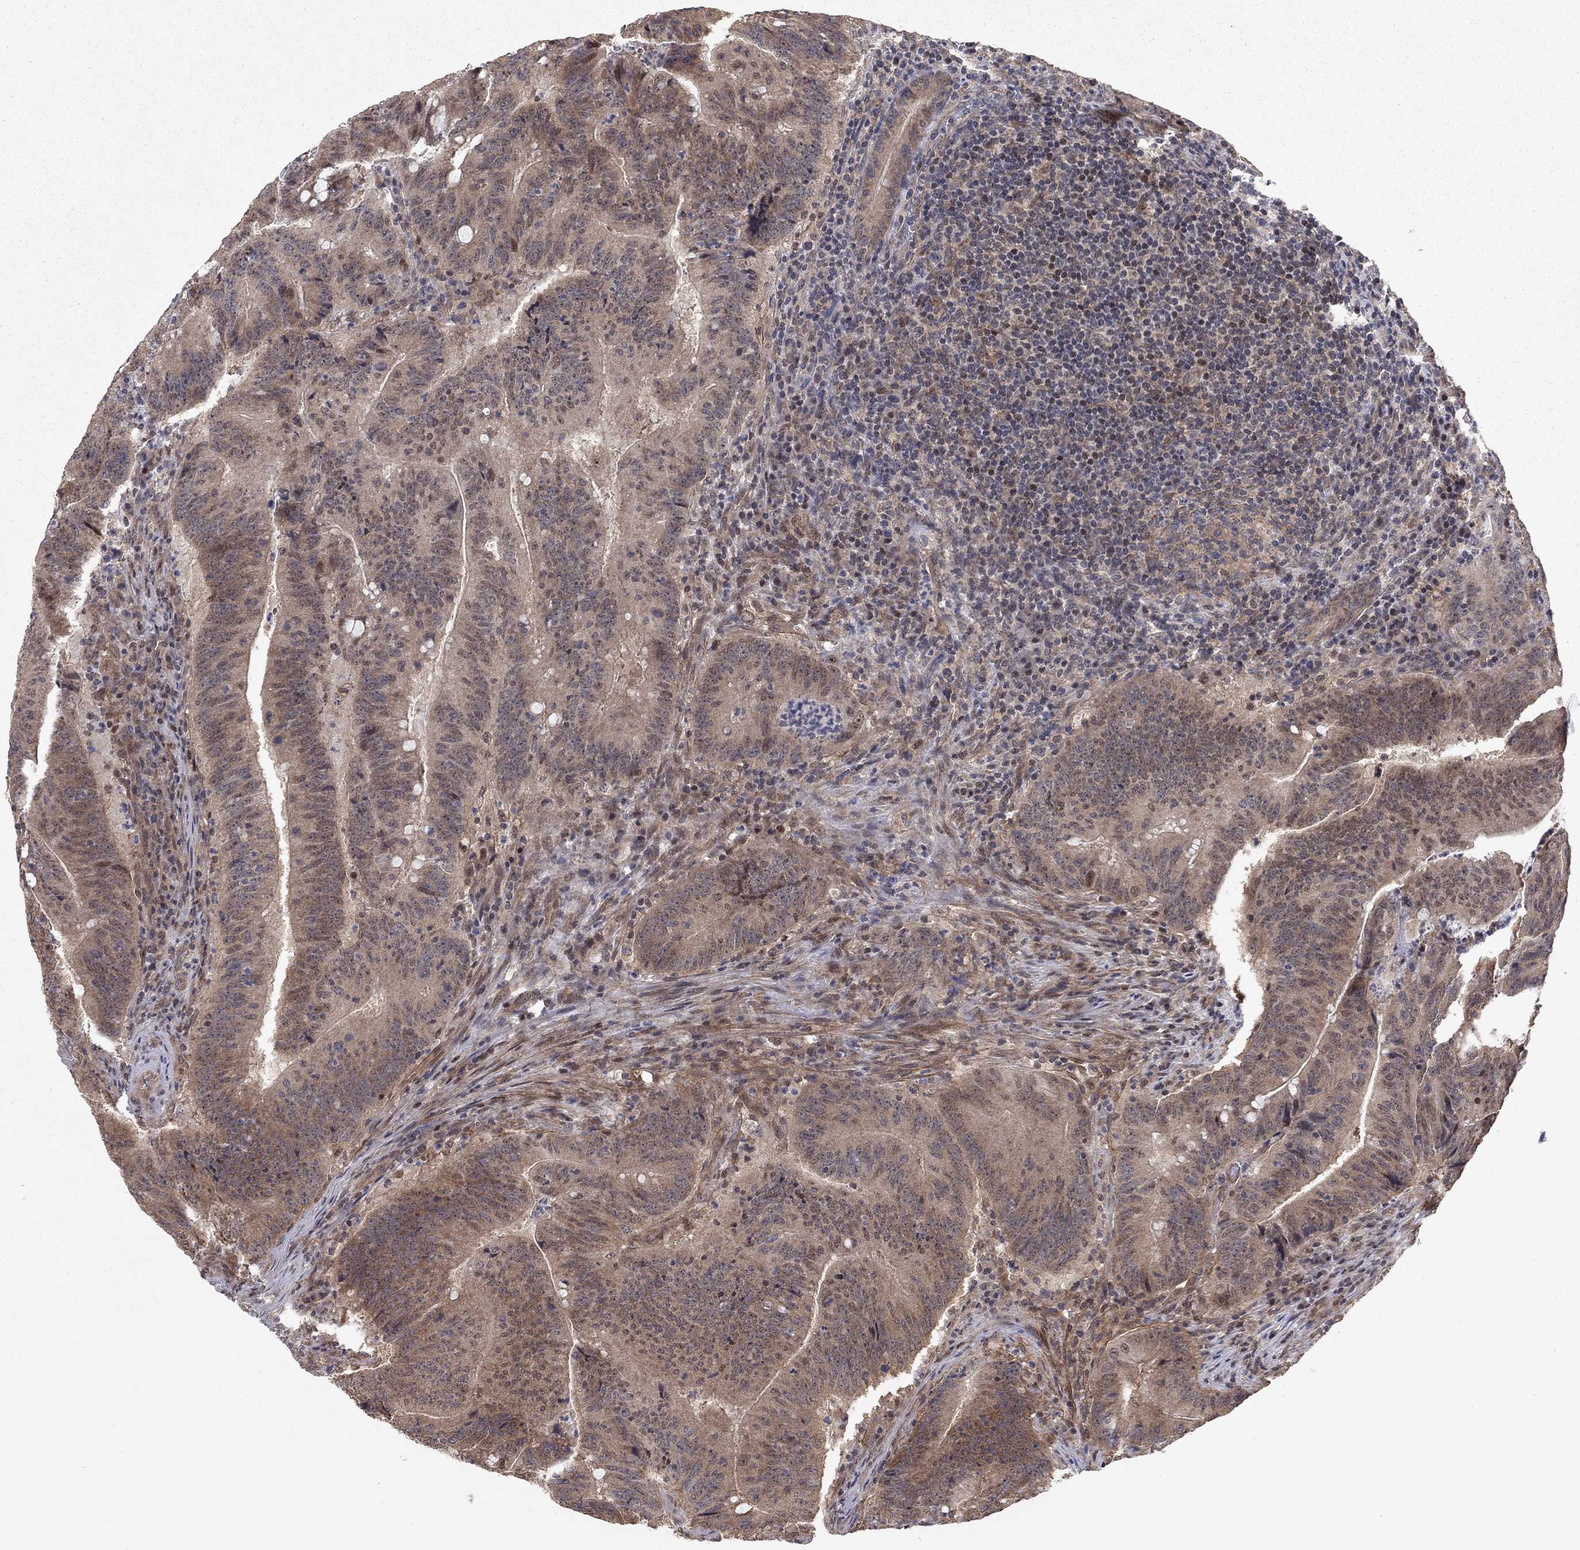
{"staining": {"intensity": "moderate", "quantity": "<25%", "location": "nuclear"}, "tissue": "colorectal cancer", "cell_type": "Tumor cells", "image_type": "cancer", "snomed": [{"axis": "morphology", "description": "Adenocarcinoma, NOS"}, {"axis": "topography", "description": "Colon"}], "caption": "Protein expression analysis of human adenocarcinoma (colorectal) reveals moderate nuclear positivity in approximately <25% of tumor cells.", "gene": "TDP1", "patient": {"sex": "female", "age": 87}}